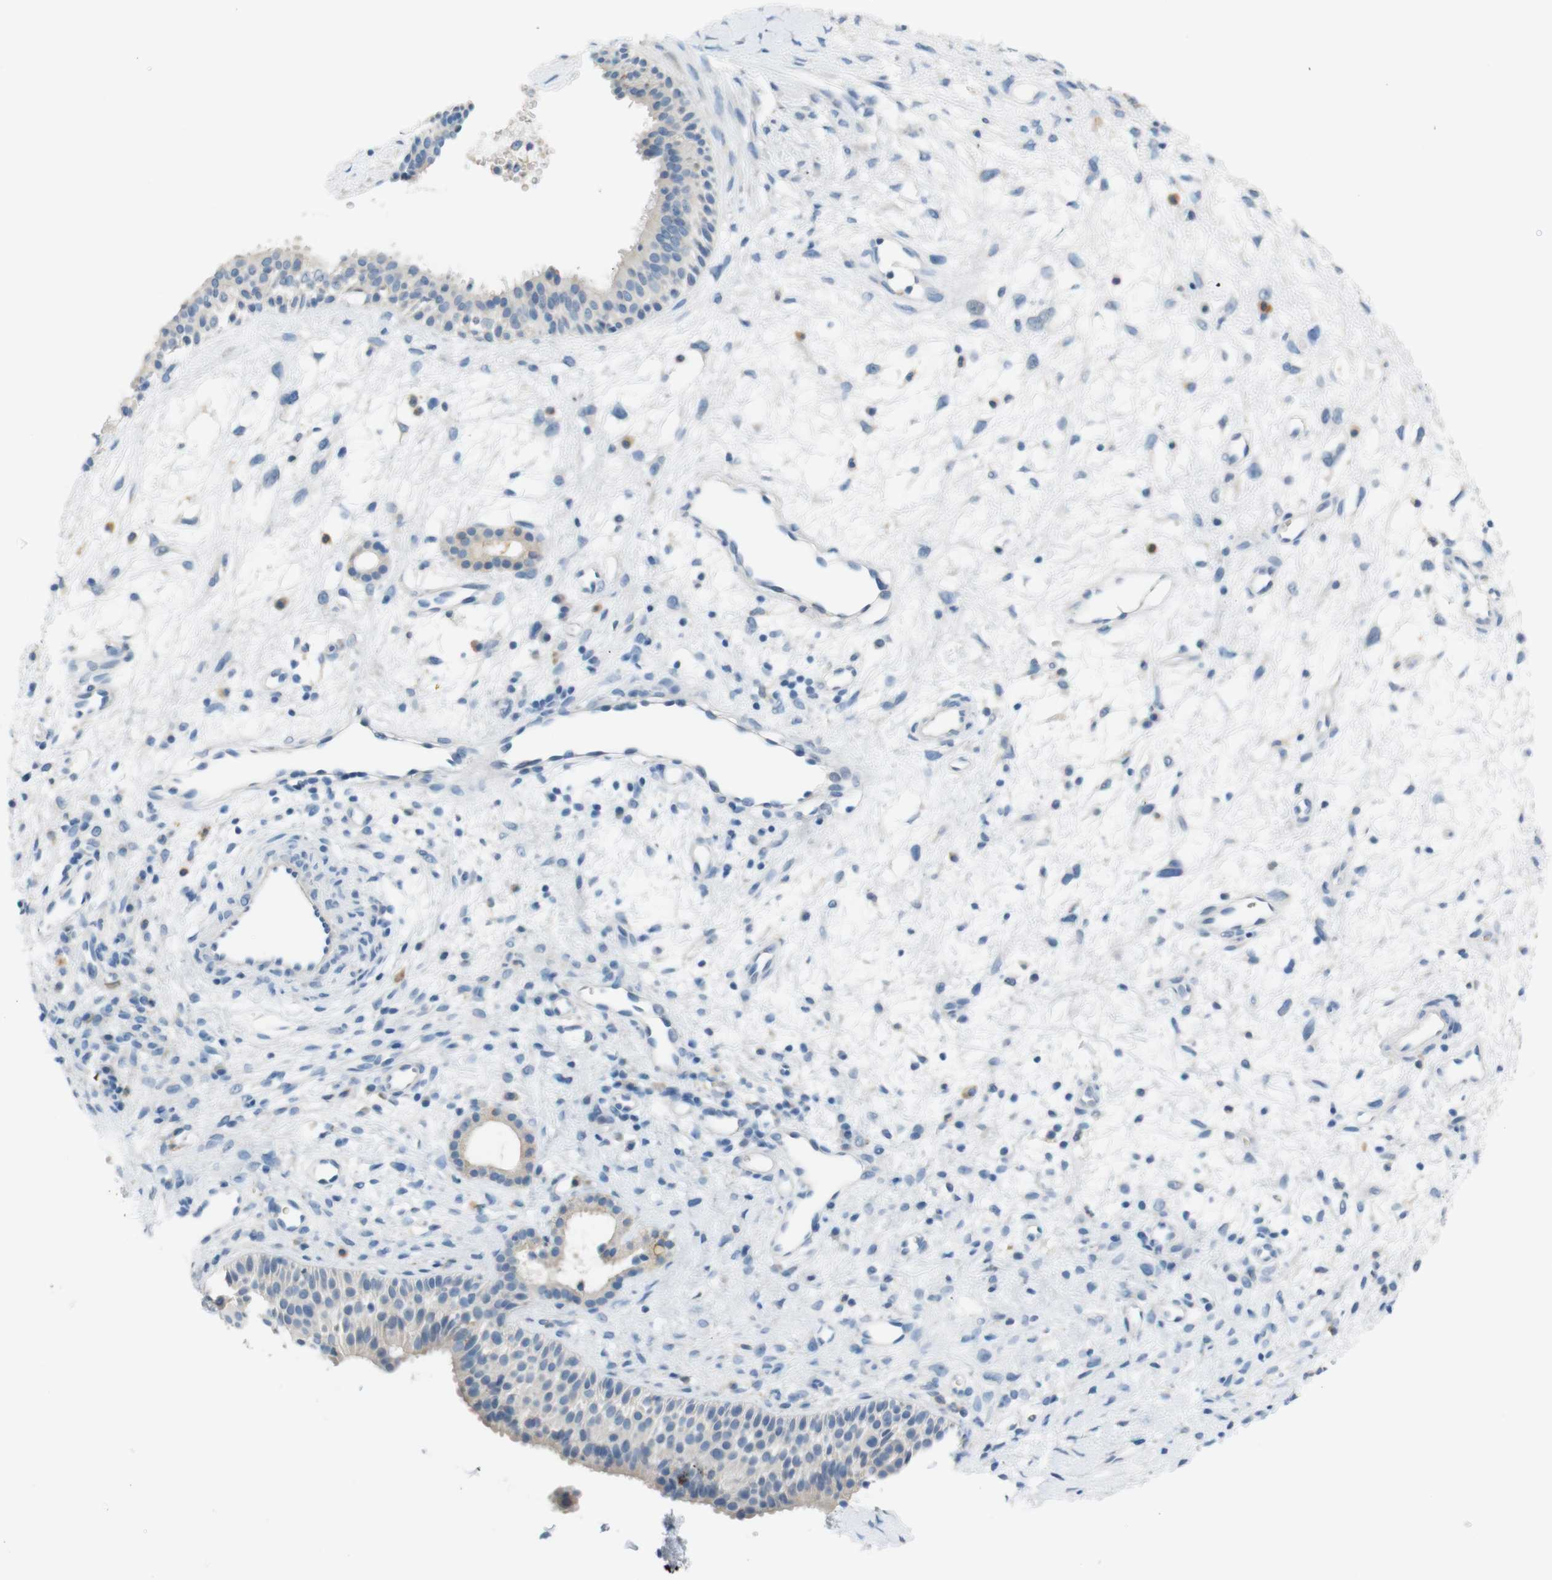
{"staining": {"intensity": "negative", "quantity": "none", "location": "none"}, "tissue": "nasopharynx", "cell_type": "Respiratory epithelial cells", "image_type": "normal", "snomed": [{"axis": "morphology", "description": "Normal tissue, NOS"}, {"axis": "topography", "description": "Nasopharynx"}], "caption": "The immunohistochemistry (IHC) photomicrograph has no significant staining in respiratory epithelial cells of nasopharynx. The staining is performed using DAB (3,3'-diaminobenzidine) brown chromogen with nuclei counter-stained in using hematoxylin.", "gene": "LRRK2", "patient": {"sex": "male", "age": 22}}